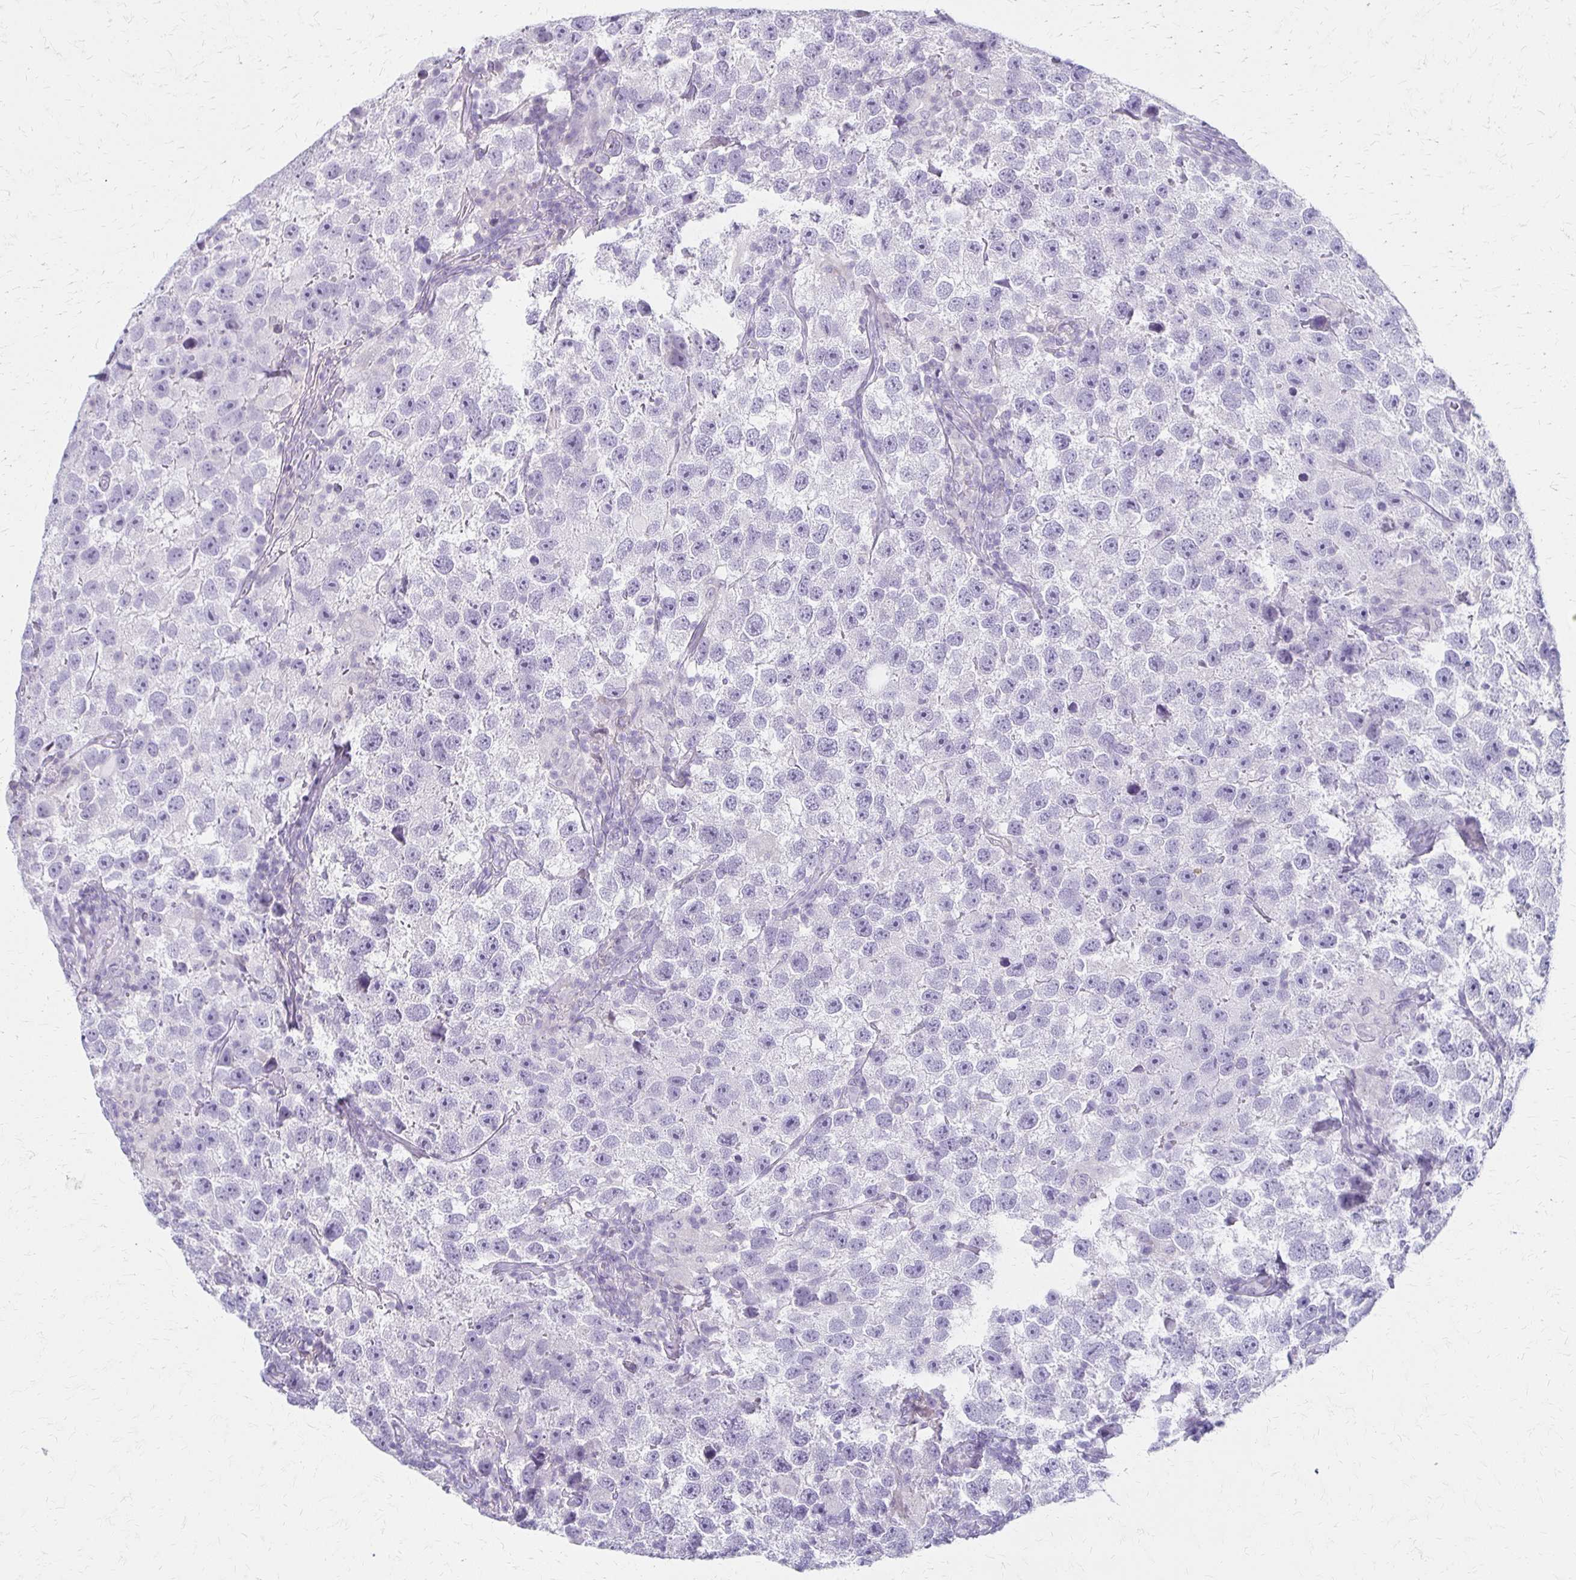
{"staining": {"intensity": "negative", "quantity": "none", "location": "none"}, "tissue": "testis cancer", "cell_type": "Tumor cells", "image_type": "cancer", "snomed": [{"axis": "morphology", "description": "Seminoma, NOS"}, {"axis": "topography", "description": "Testis"}], "caption": "There is no significant staining in tumor cells of testis seminoma.", "gene": "IVL", "patient": {"sex": "male", "age": 26}}